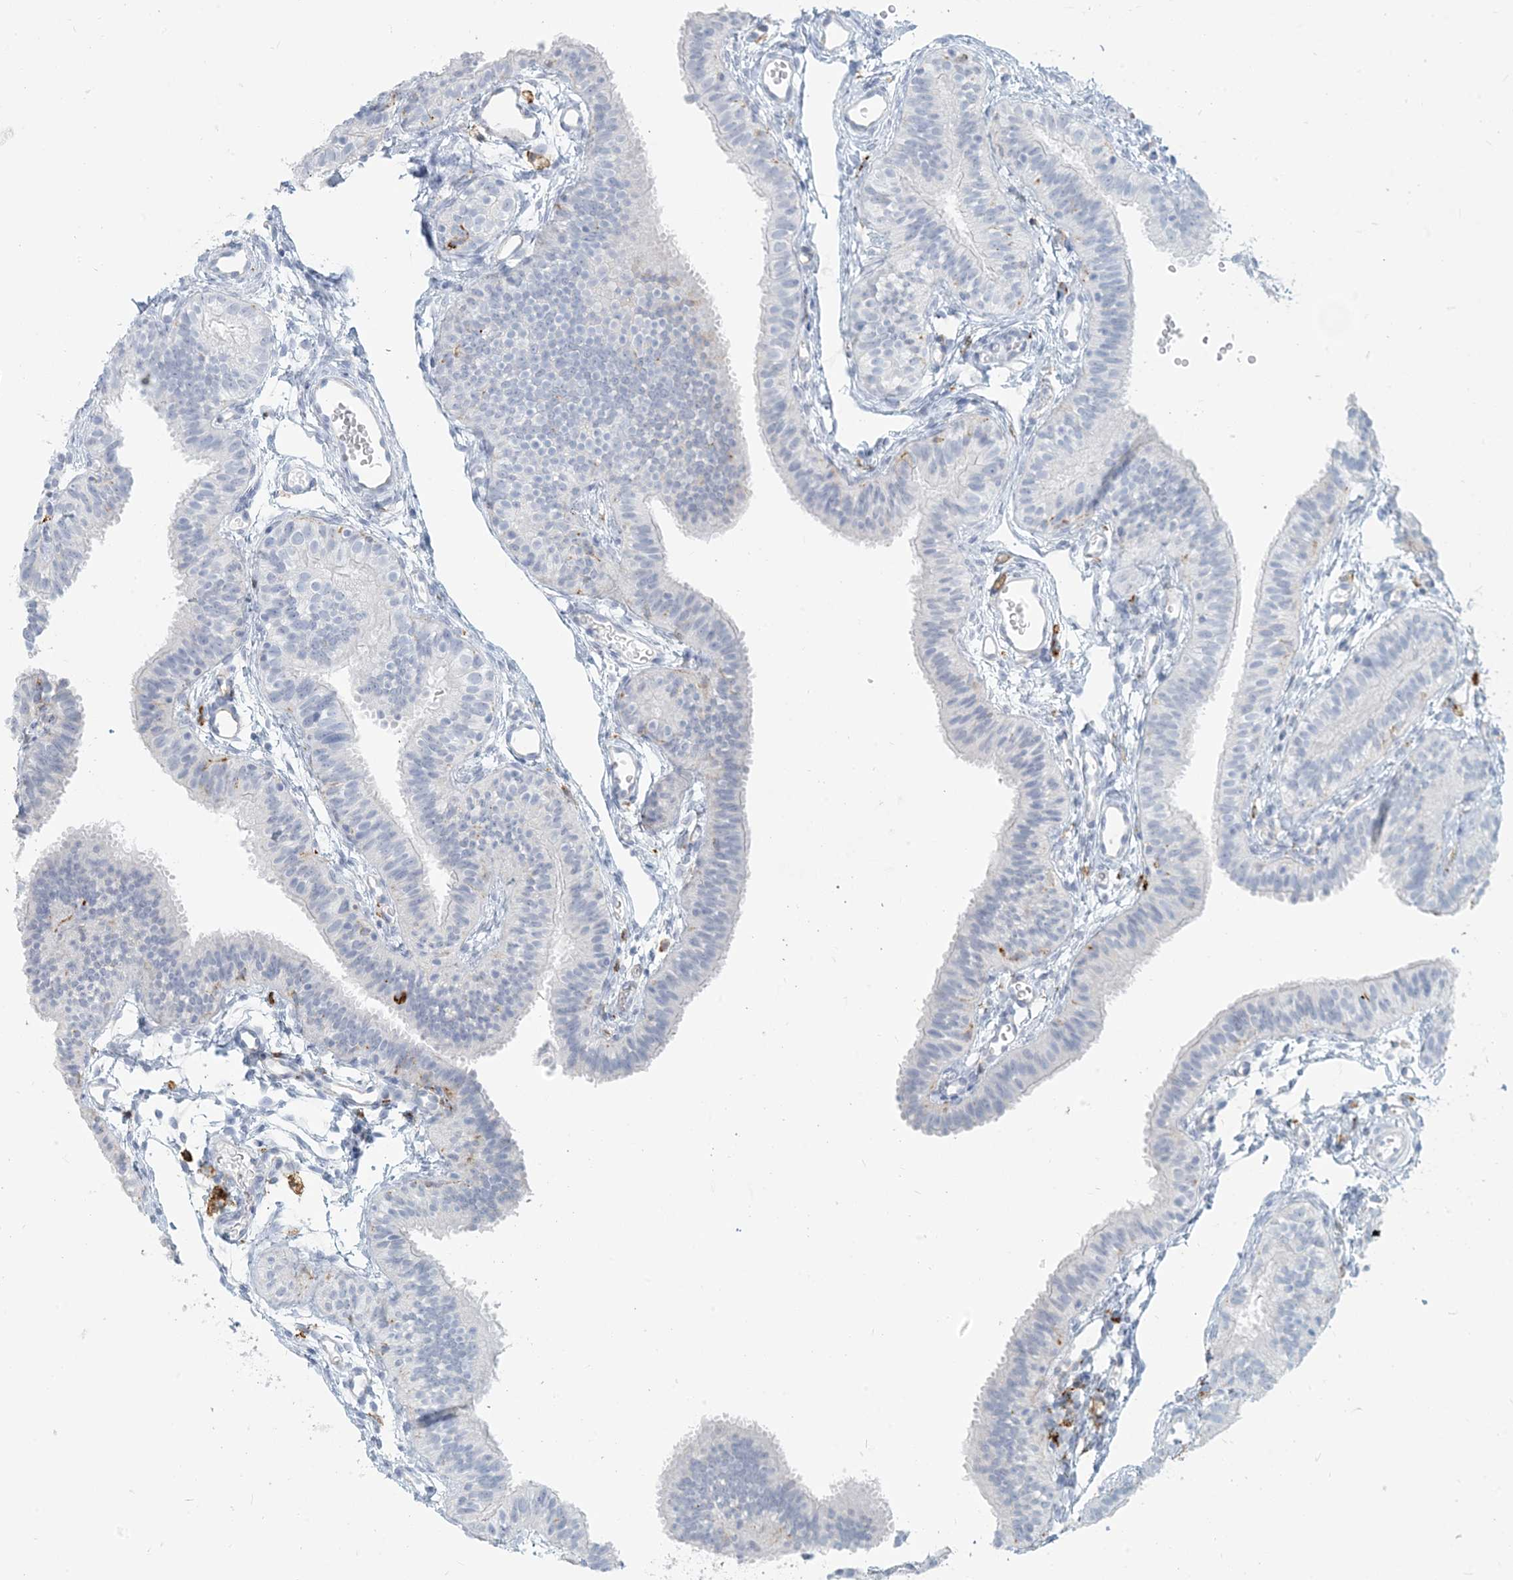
{"staining": {"intensity": "negative", "quantity": "none", "location": "none"}, "tissue": "fallopian tube", "cell_type": "Glandular cells", "image_type": "normal", "snomed": [{"axis": "morphology", "description": "Normal tissue, NOS"}, {"axis": "topography", "description": "Fallopian tube"}], "caption": "Immunohistochemistry of benign human fallopian tube demonstrates no staining in glandular cells. (Stains: DAB immunohistochemistry (IHC) with hematoxylin counter stain, Microscopy: brightfield microscopy at high magnification).", "gene": "HLA", "patient": {"sex": "female", "age": 35}}